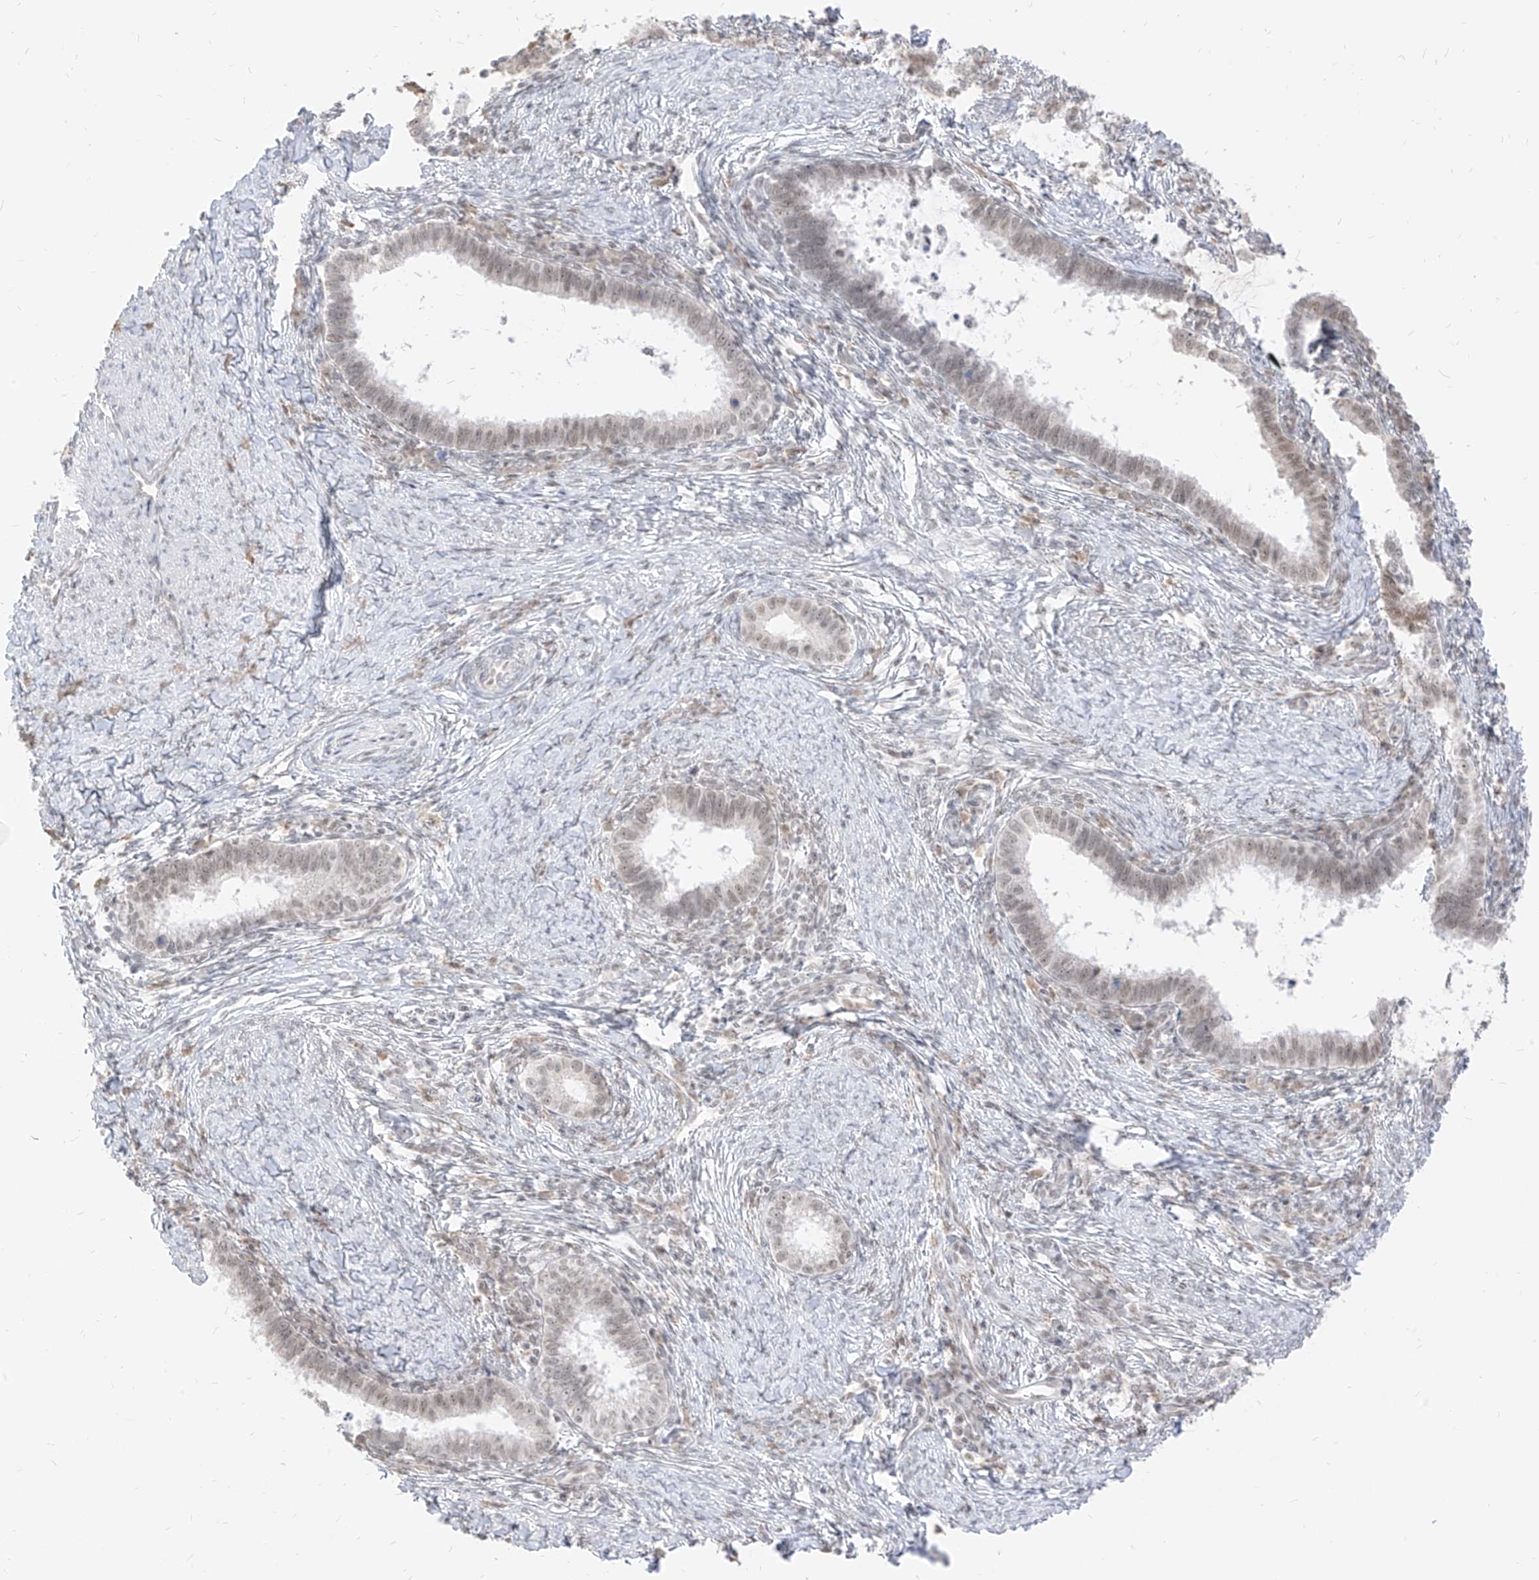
{"staining": {"intensity": "weak", "quantity": "25%-75%", "location": "nuclear"}, "tissue": "cervical cancer", "cell_type": "Tumor cells", "image_type": "cancer", "snomed": [{"axis": "morphology", "description": "Adenocarcinoma, NOS"}, {"axis": "topography", "description": "Cervix"}], "caption": "This is a histology image of IHC staining of cervical cancer, which shows weak staining in the nuclear of tumor cells.", "gene": "SUPT5H", "patient": {"sex": "female", "age": 36}}